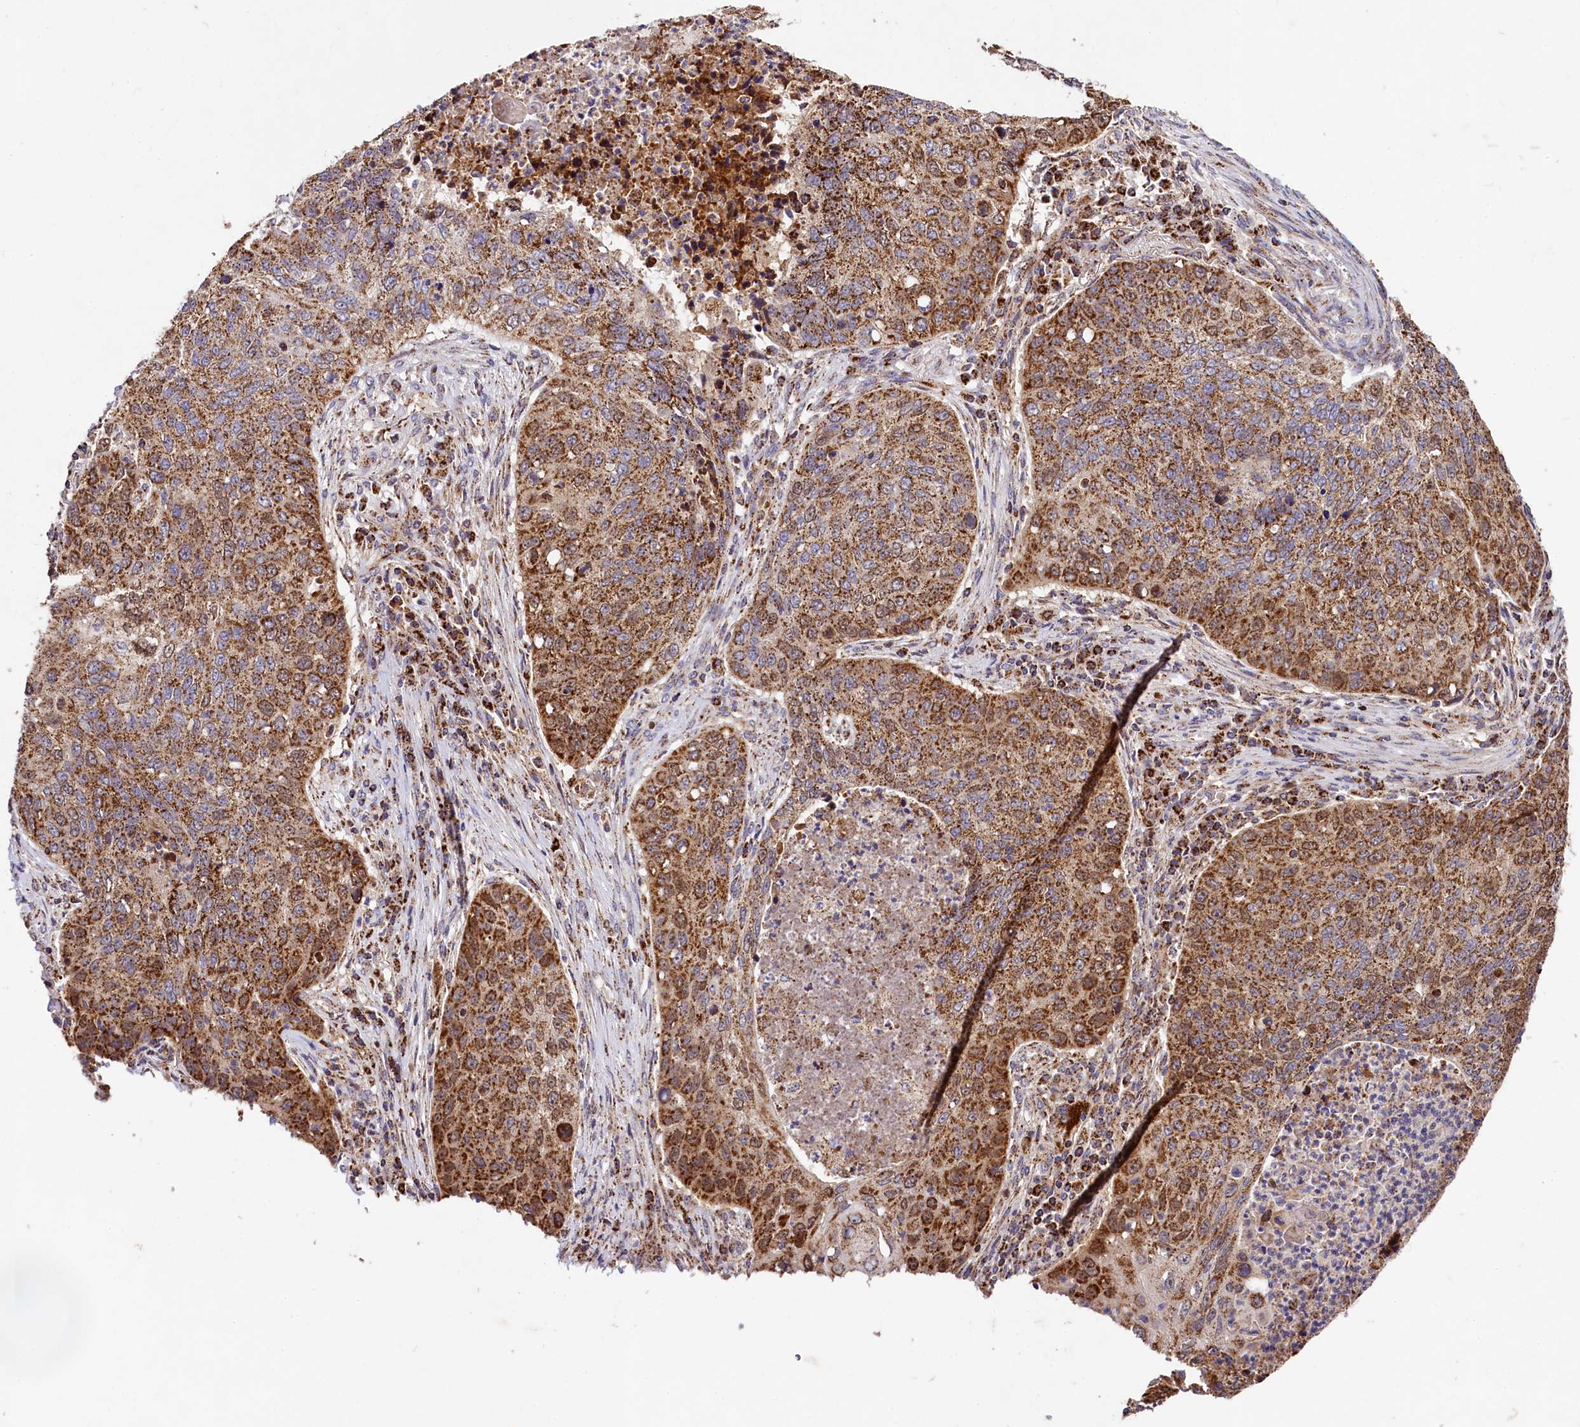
{"staining": {"intensity": "strong", "quantity": ">75%", "location": "cytoplasmic/membranous"}, "tissue": "lung cancer", "cell_type": "Tumor cells", "image_type": "cancer", "snomed": [{"axis": "morphology", "description": "Squamous cell carcinoma, NOS"}, {"axis": "topography", "description": "Lung"}], "caption": "Human lung cancer stained for a protein (brown) reveals strong cytoplasmic/membranous positive staining in approximately >75% of tumor cells.", "gene": "CLYBL", "patient": {"sex": "female", "age": 63}}